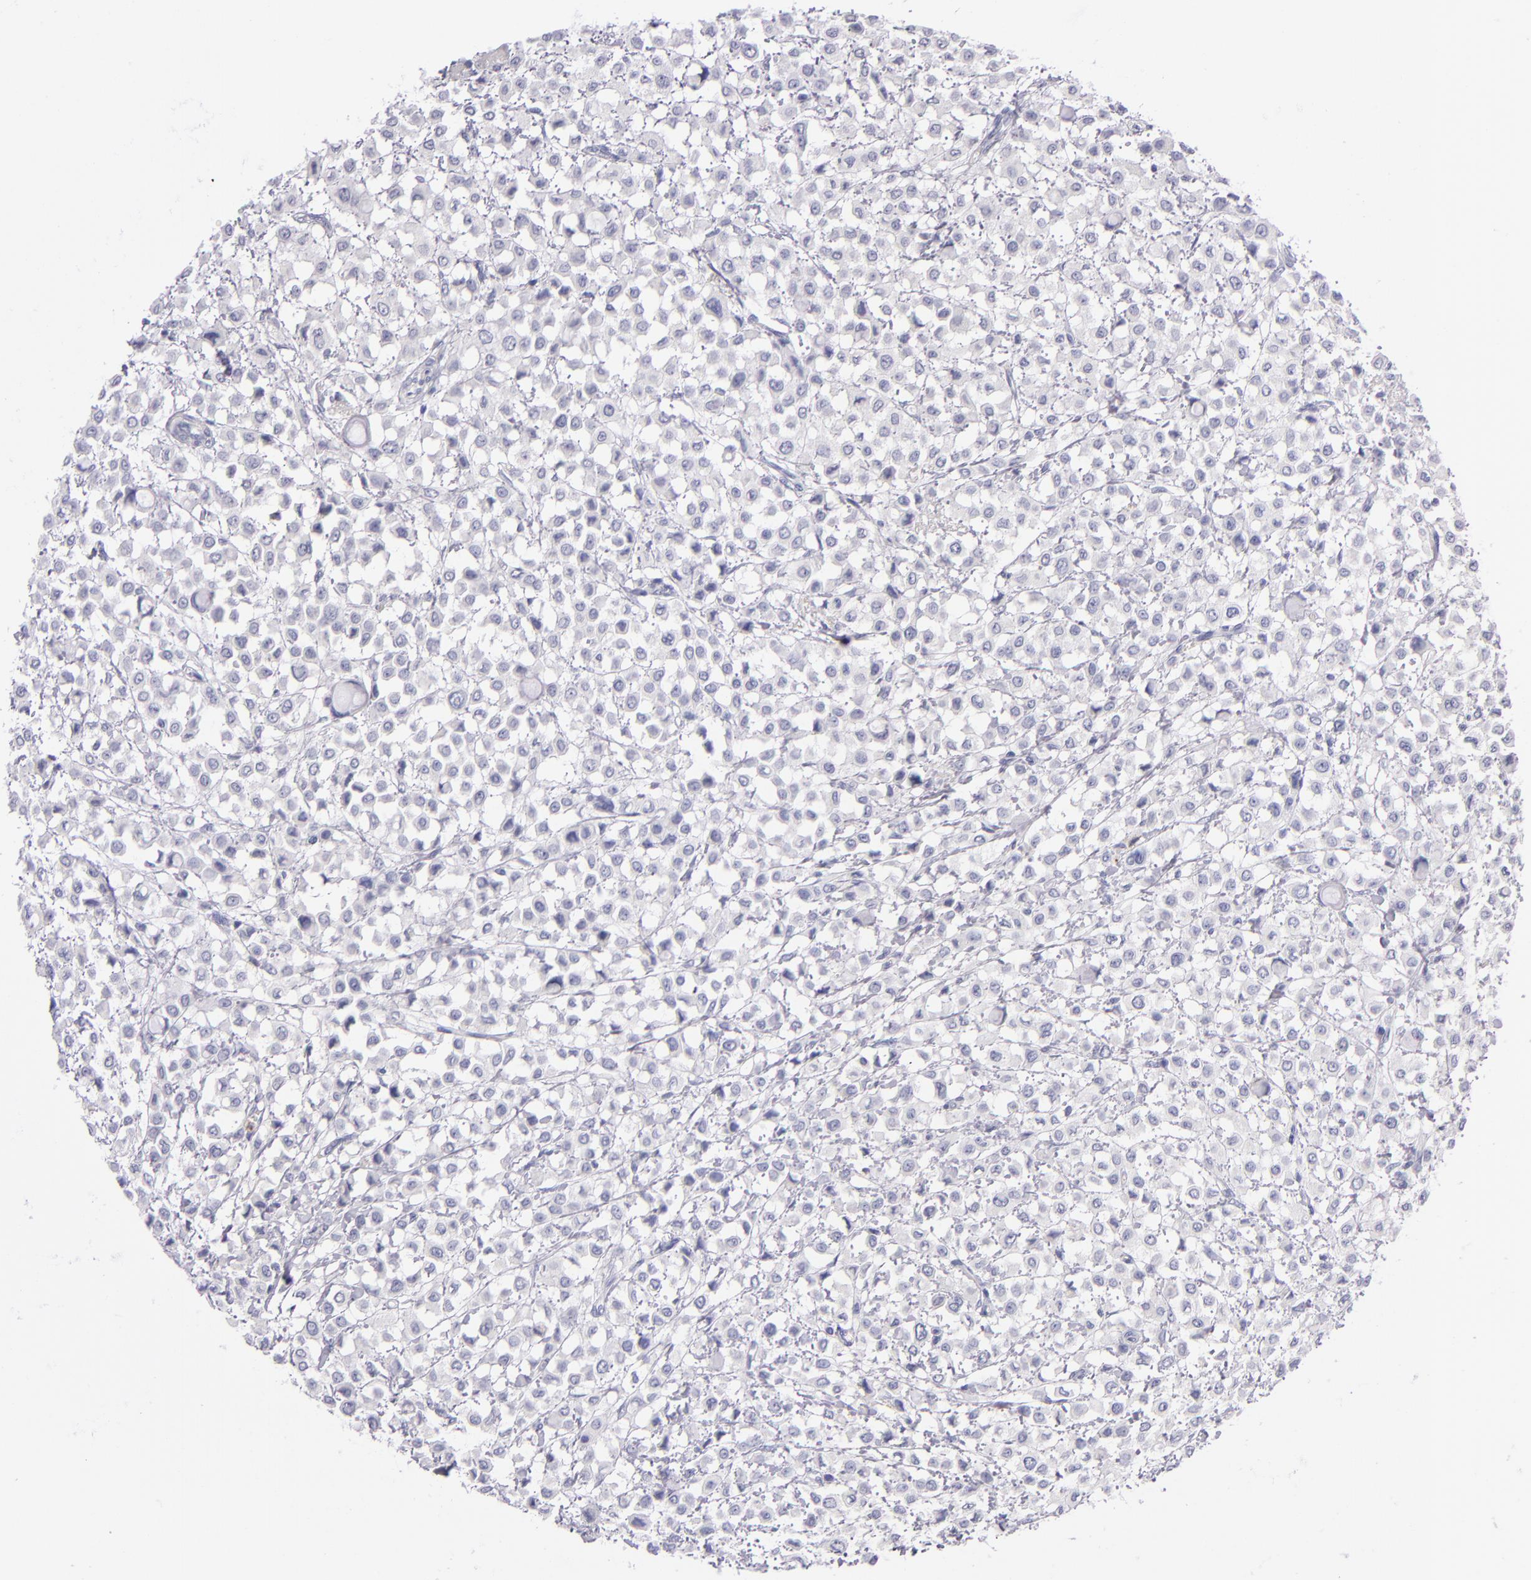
{"staining": {"intensity": "negative", "quantity": "none", "location": "none"}, "tissue": "breast cancer", "cell_type": "Tumor cells", "image_type": "cancer", "snomed": [{"axis": "morphology", "description": "Lobular carcinoma"}, {"axis": "topography", "description": "Breast"}], "caption": "This is an immunohistochemistry micrograph of lobular carcinoma (breast). There is no positivity in tumor cells.", "gene": "CDH3", "patient": {"sex": "female", "age": 85}}